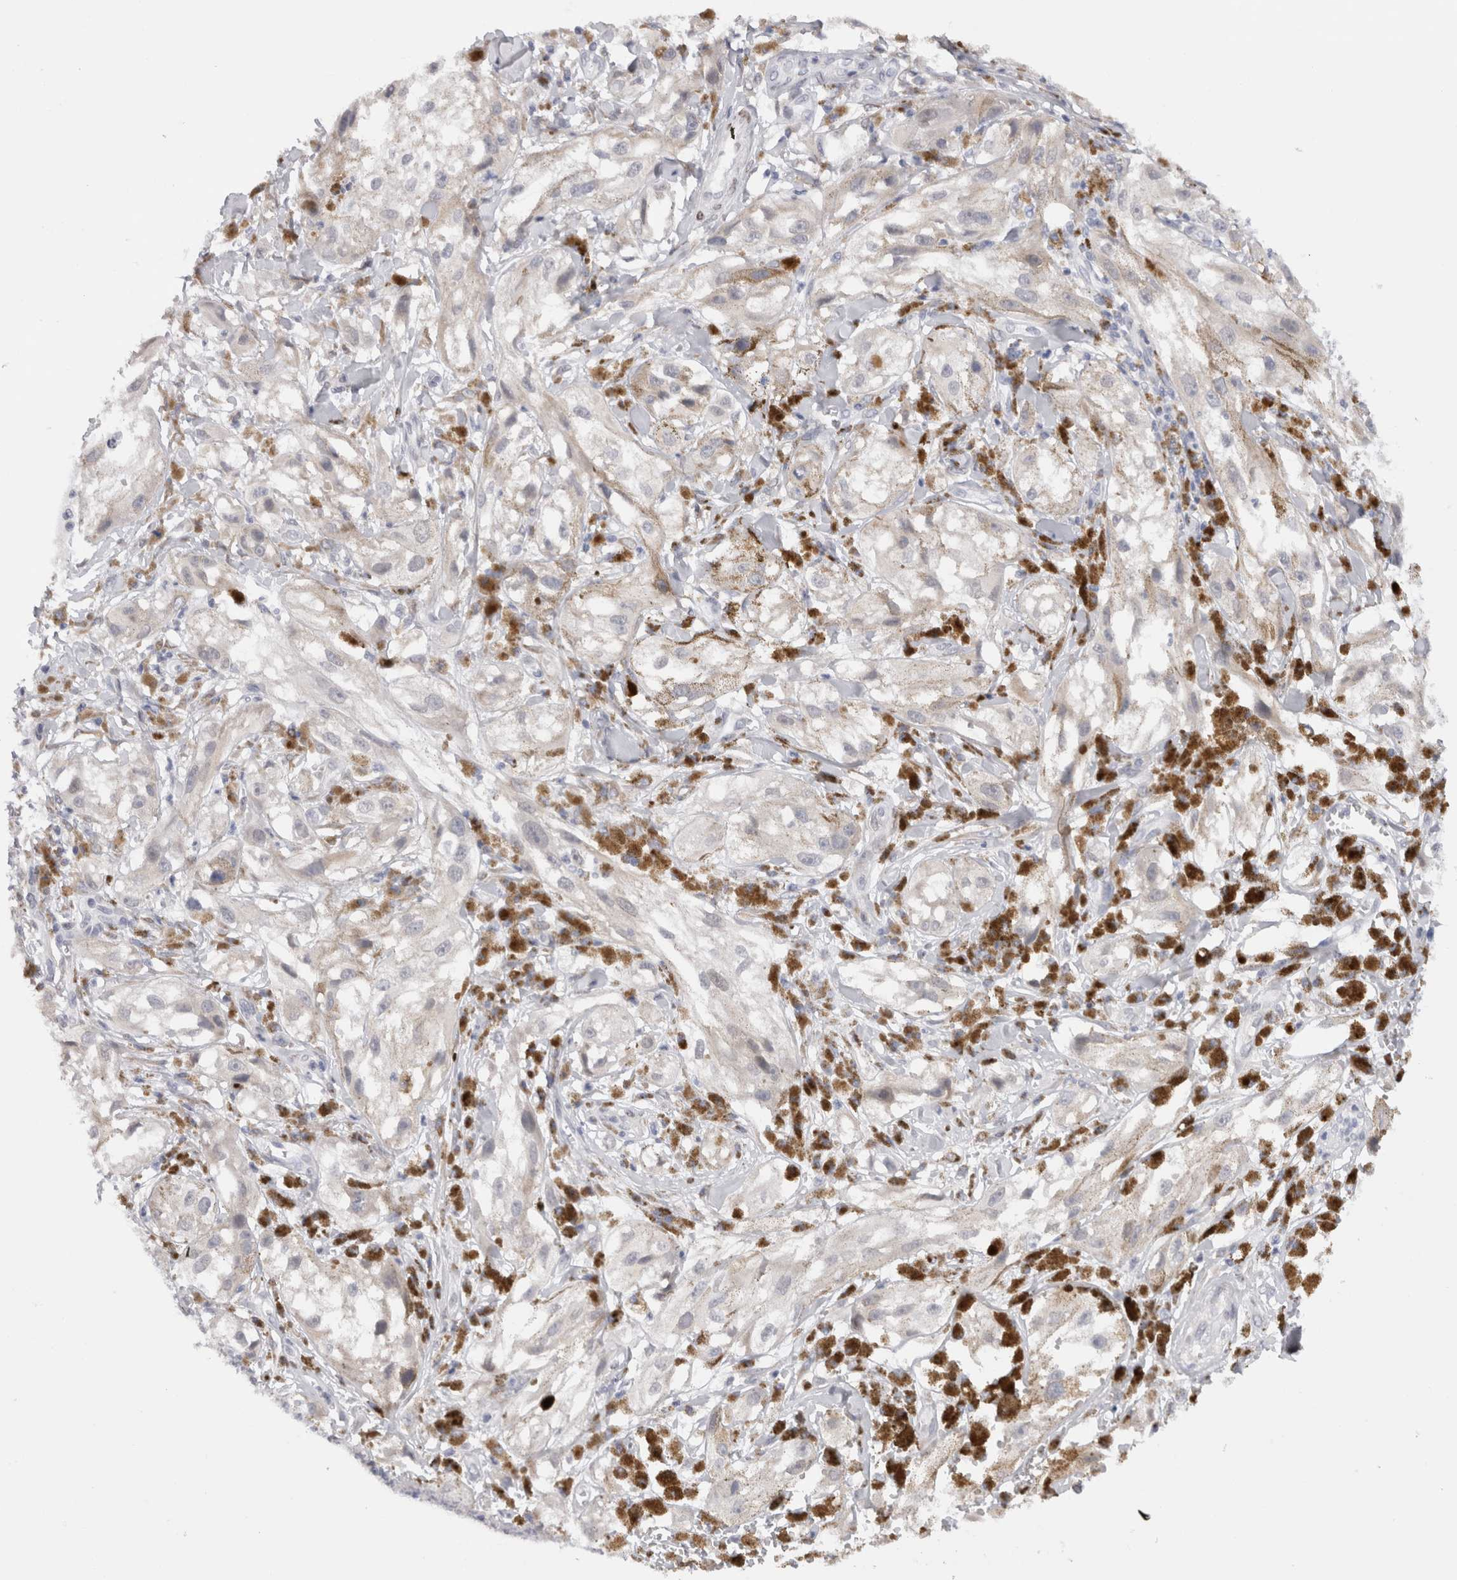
{"staining": {"intensity": "negative", "quantity": "none", "location": "none"}, "tissue": "melanoma", "cell_type": "Tumor cells", "image_type": "cancer", "snomed": [{"axis": "morphology", "description": "Malignant melanoma, NOS"}, {"axis": "topography", "description": "Skin"}], "caption": "An image of human malignant melanoma is negative for staining in tumor cells. Brightfield microscopy of immunohistochemistry (IHC) stained with DAB (brown) and hematoxylin (blue), captured at high magnification.", "gene": "VCPIP1", "patient": {"sex": "male", "age": 88}}